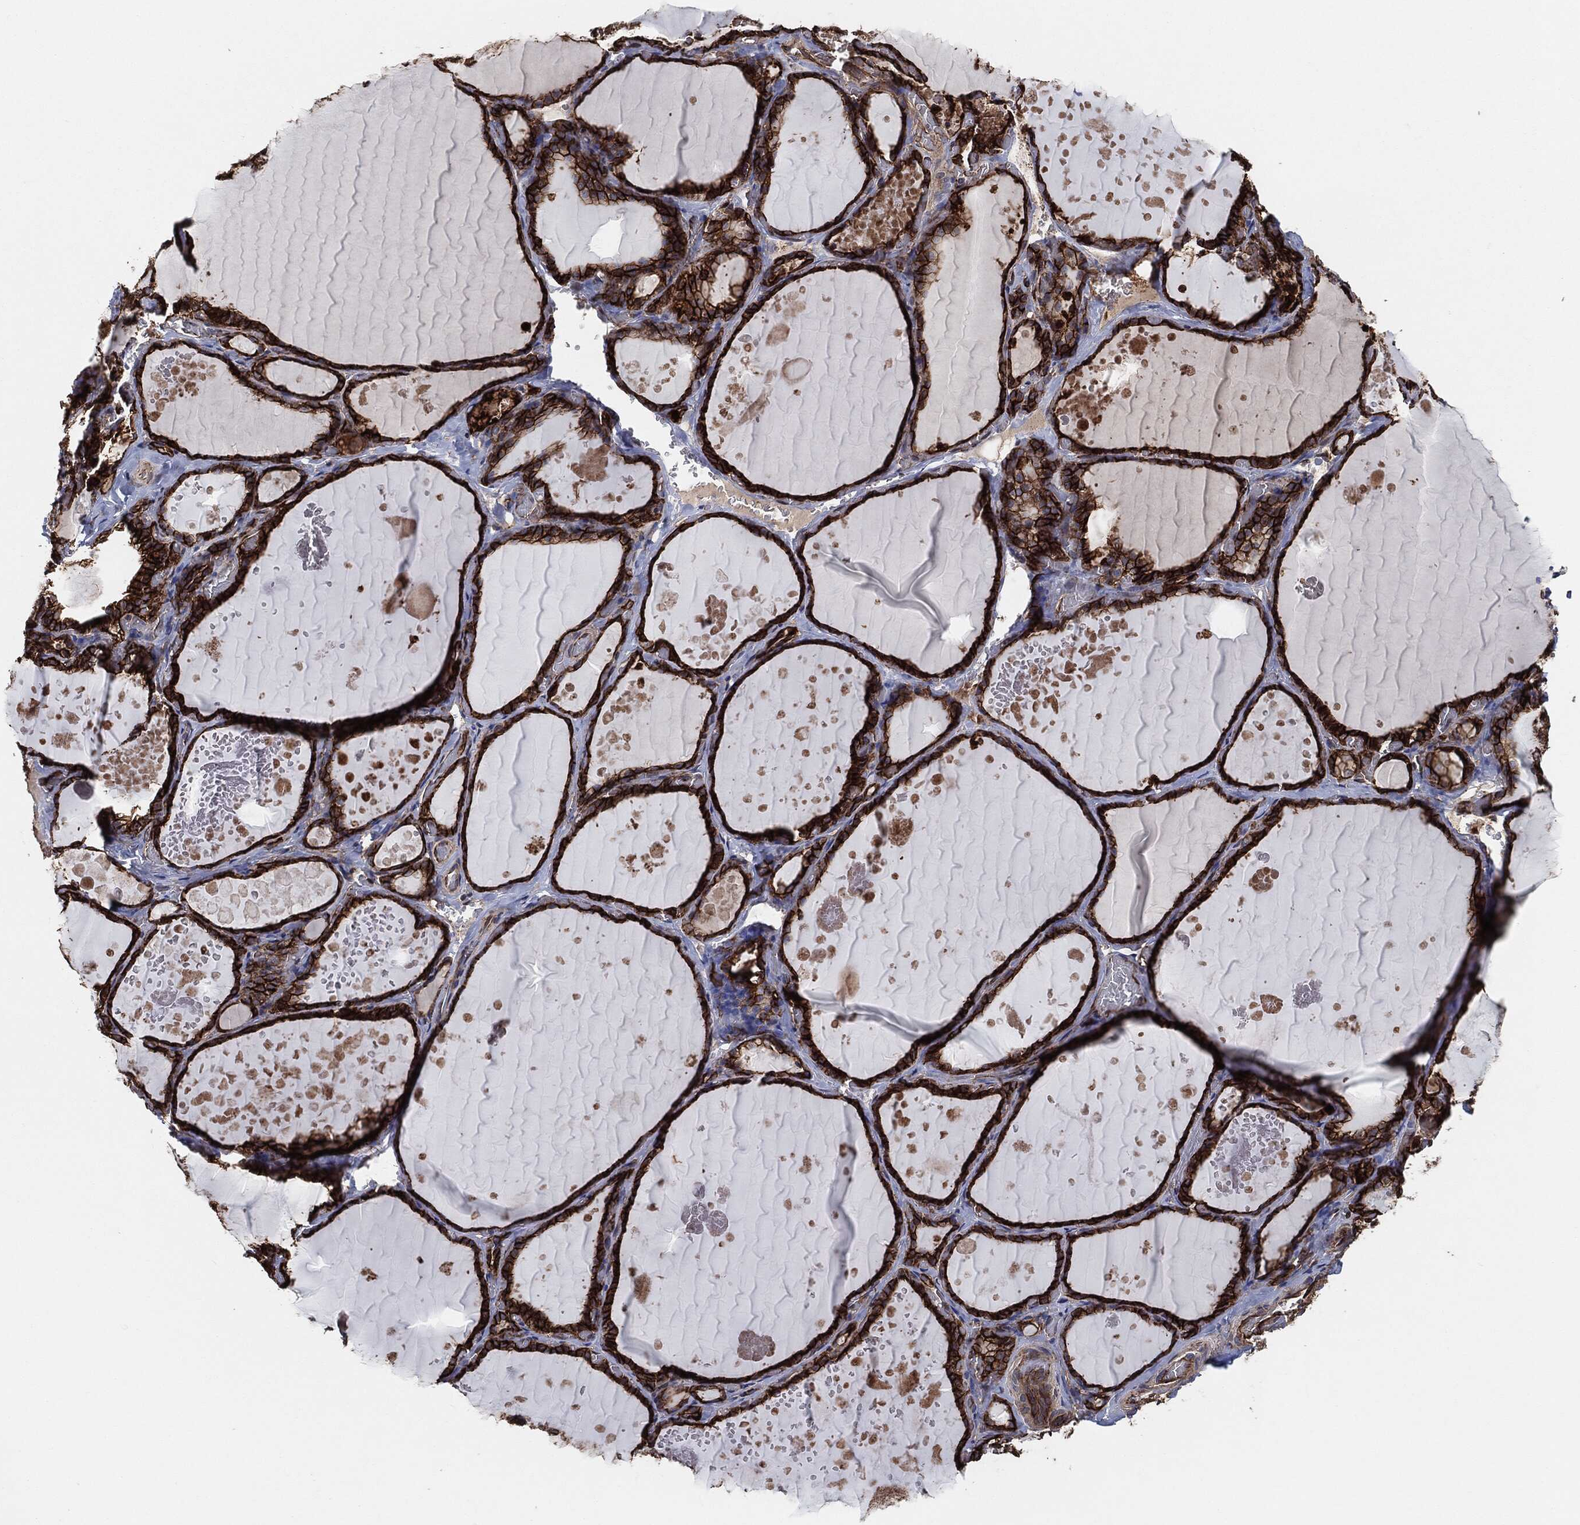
{"staining": {"intensity": "strong", "quantity": ">75%", "location": "cytoplasmic/membranous"}, "tissue": "thyroid gland", "cell_type": "Glandular cells", "image_type": "normal", "snomed": [{"axis": "morphology", "description": "Normal tissue, NOS"}, {"axis": "topography", "description": "Thyroid gland"}], "caption": "The photomicrograph reveals staining of unremarkable thyroid gland, revealing strong cytoplasmic/membranous protein positivity (brown color) within glandular cells.", "gene": "CTNNA1", "patient": {"sex": "female", "age": 56}}